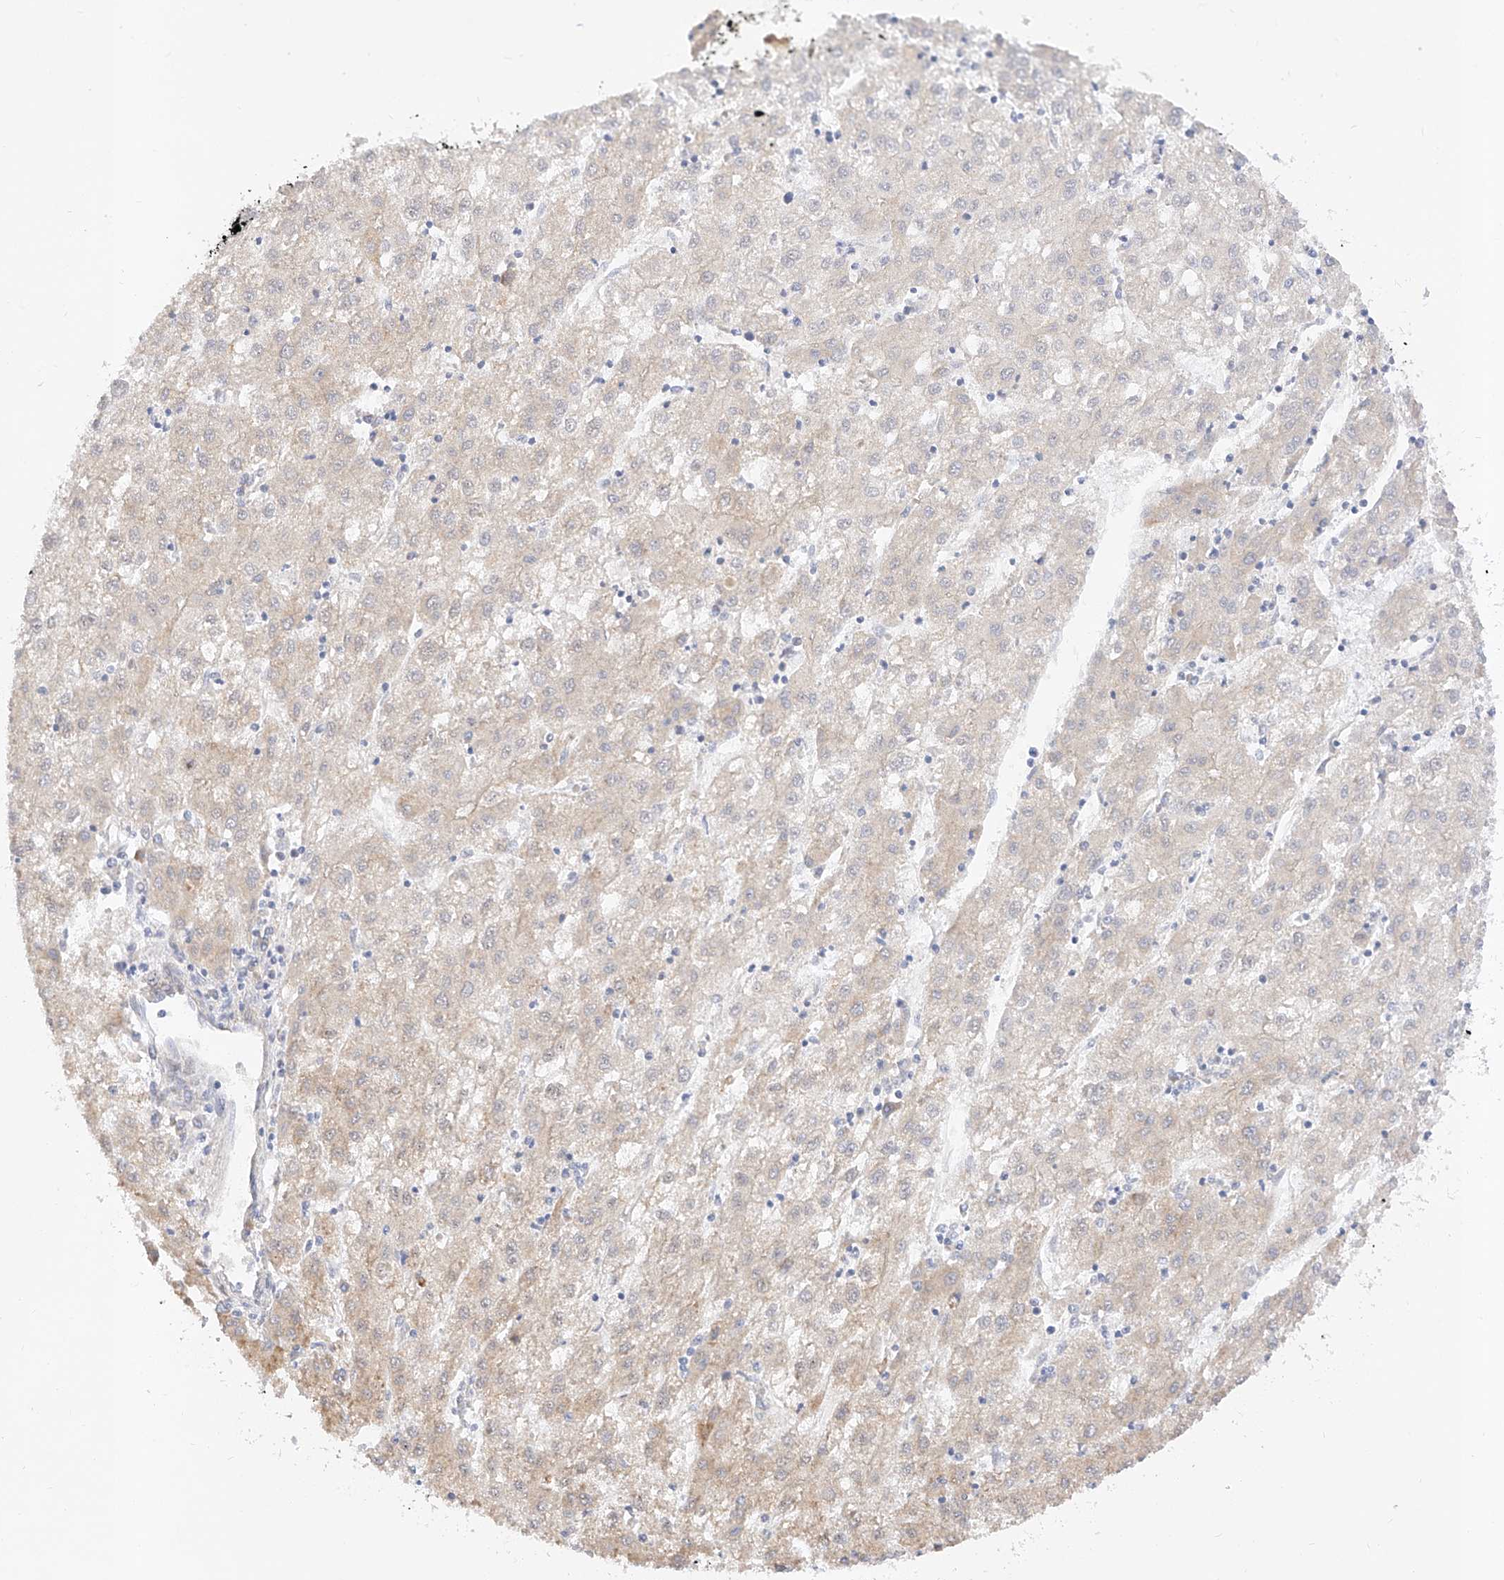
{"staining": {"intensity": "negative", "quantity": "none", "location": "none"}, "tissue": "liver cancer", "cell_type": "Tumor cells", "image_type": "cancer", "snomed": [{"axis": "morphology", "description": "Carcinoma, Hepatocellular, NOS"}, {"axis": "topography", "description": "Liver"}], "caption": "Photomicrograph shows no significant protein staining in tumor cells of hepatocellular carcinoma (liver).", "gene": "ATXN7L2", "patient": {"sex": "male", "age": 72}}